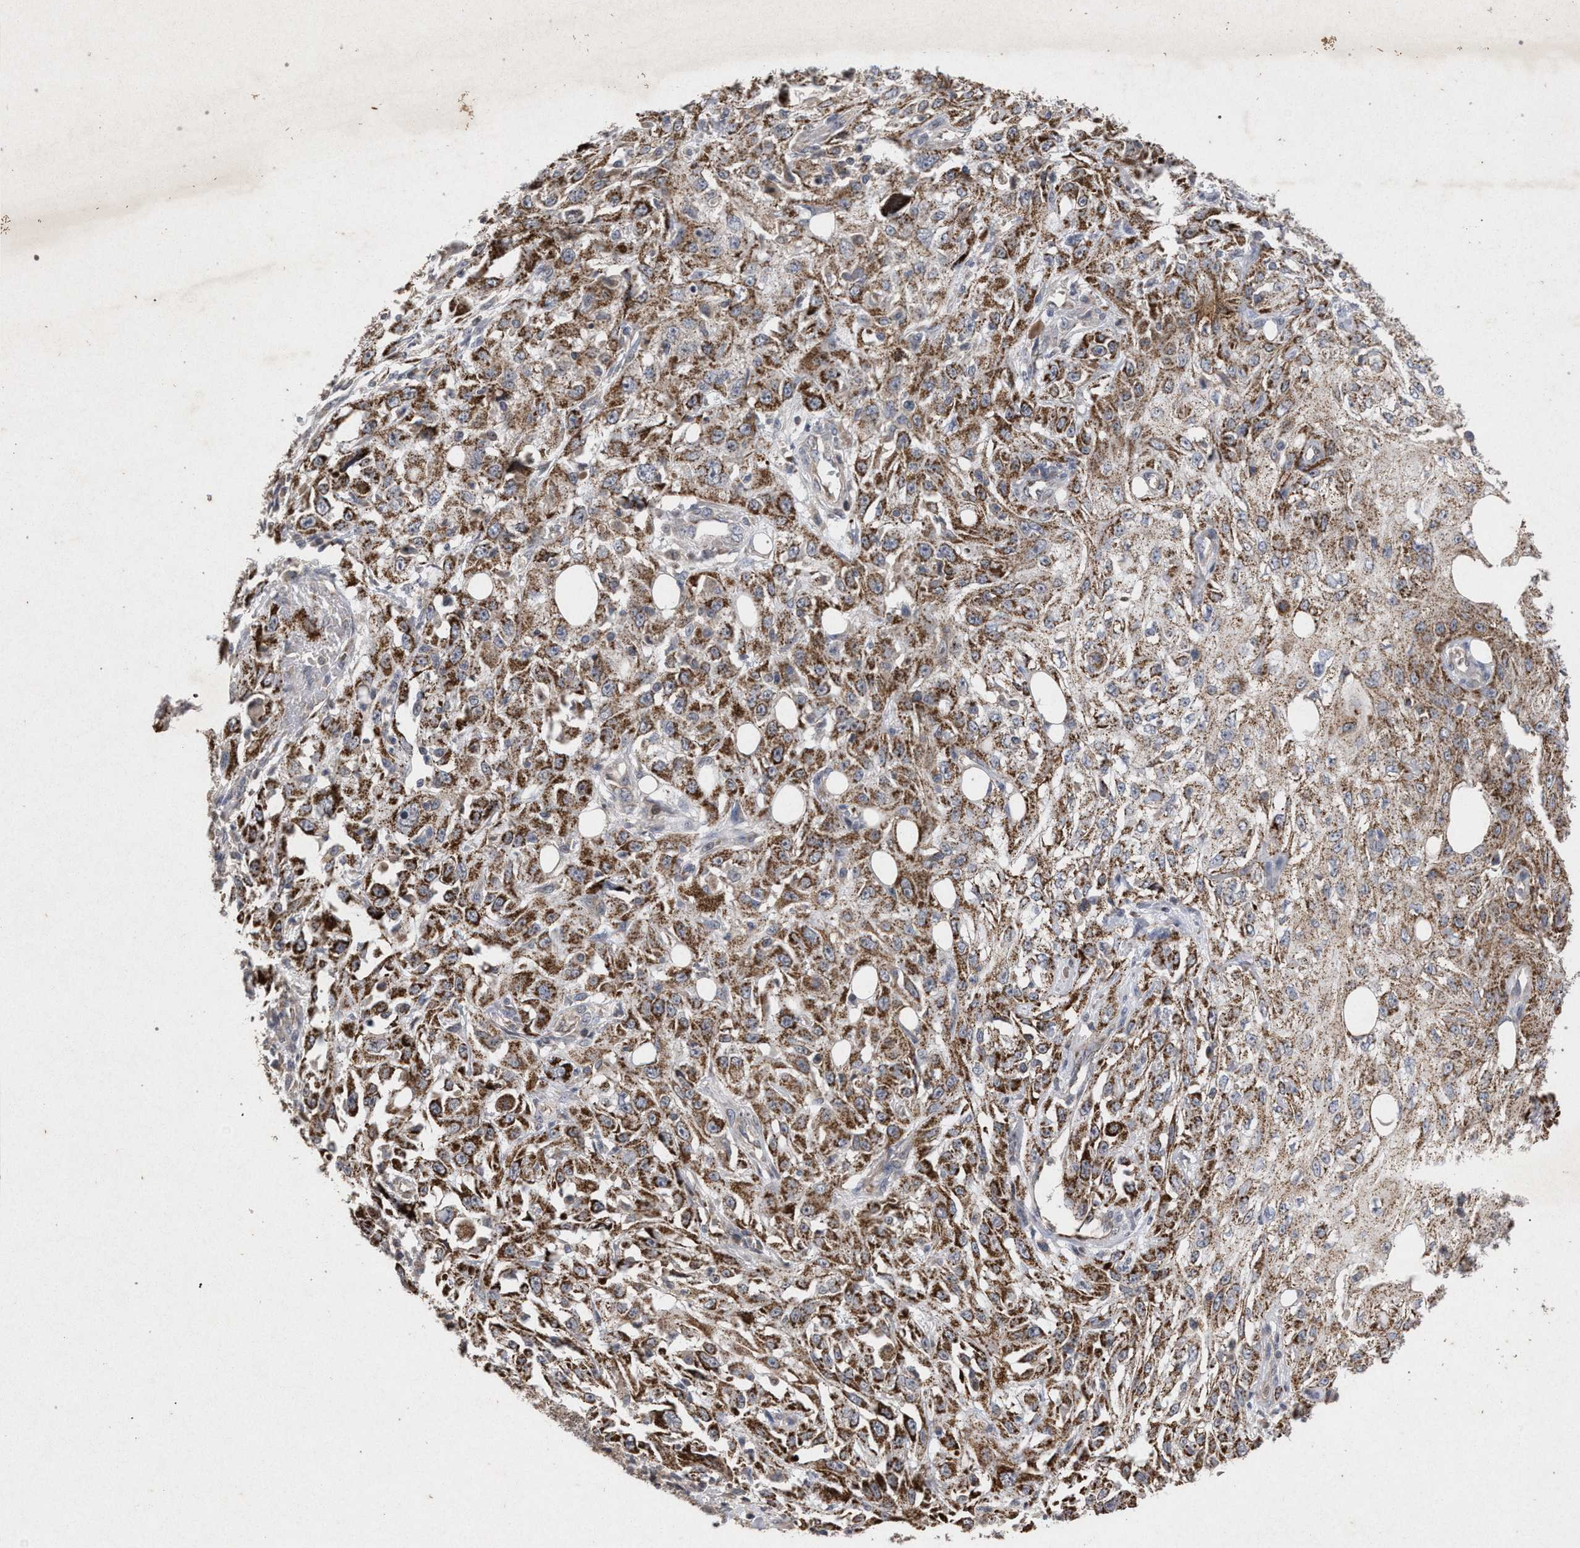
{"staining": {"intensity": "strong", "quantity": ">75%", "location": "cytoplasmic/membranous"}, "tissue": "skin cancer", "cell_type": "Tumor cells", "image_type": "cancer", "snomed": [{"axis": "morphology", "description": "Squamous cell carcinoma, NOS"}, {"axis": "topography", "description": "Skin"}], "caption": "Immunohistochemical staining of skin cancer displays high levels of strong cytoplasmic/membranous positivity in about >75% of tumor cells.", "gene": "PKD2L1", "patient": {"sex": "male", "age": 75}}